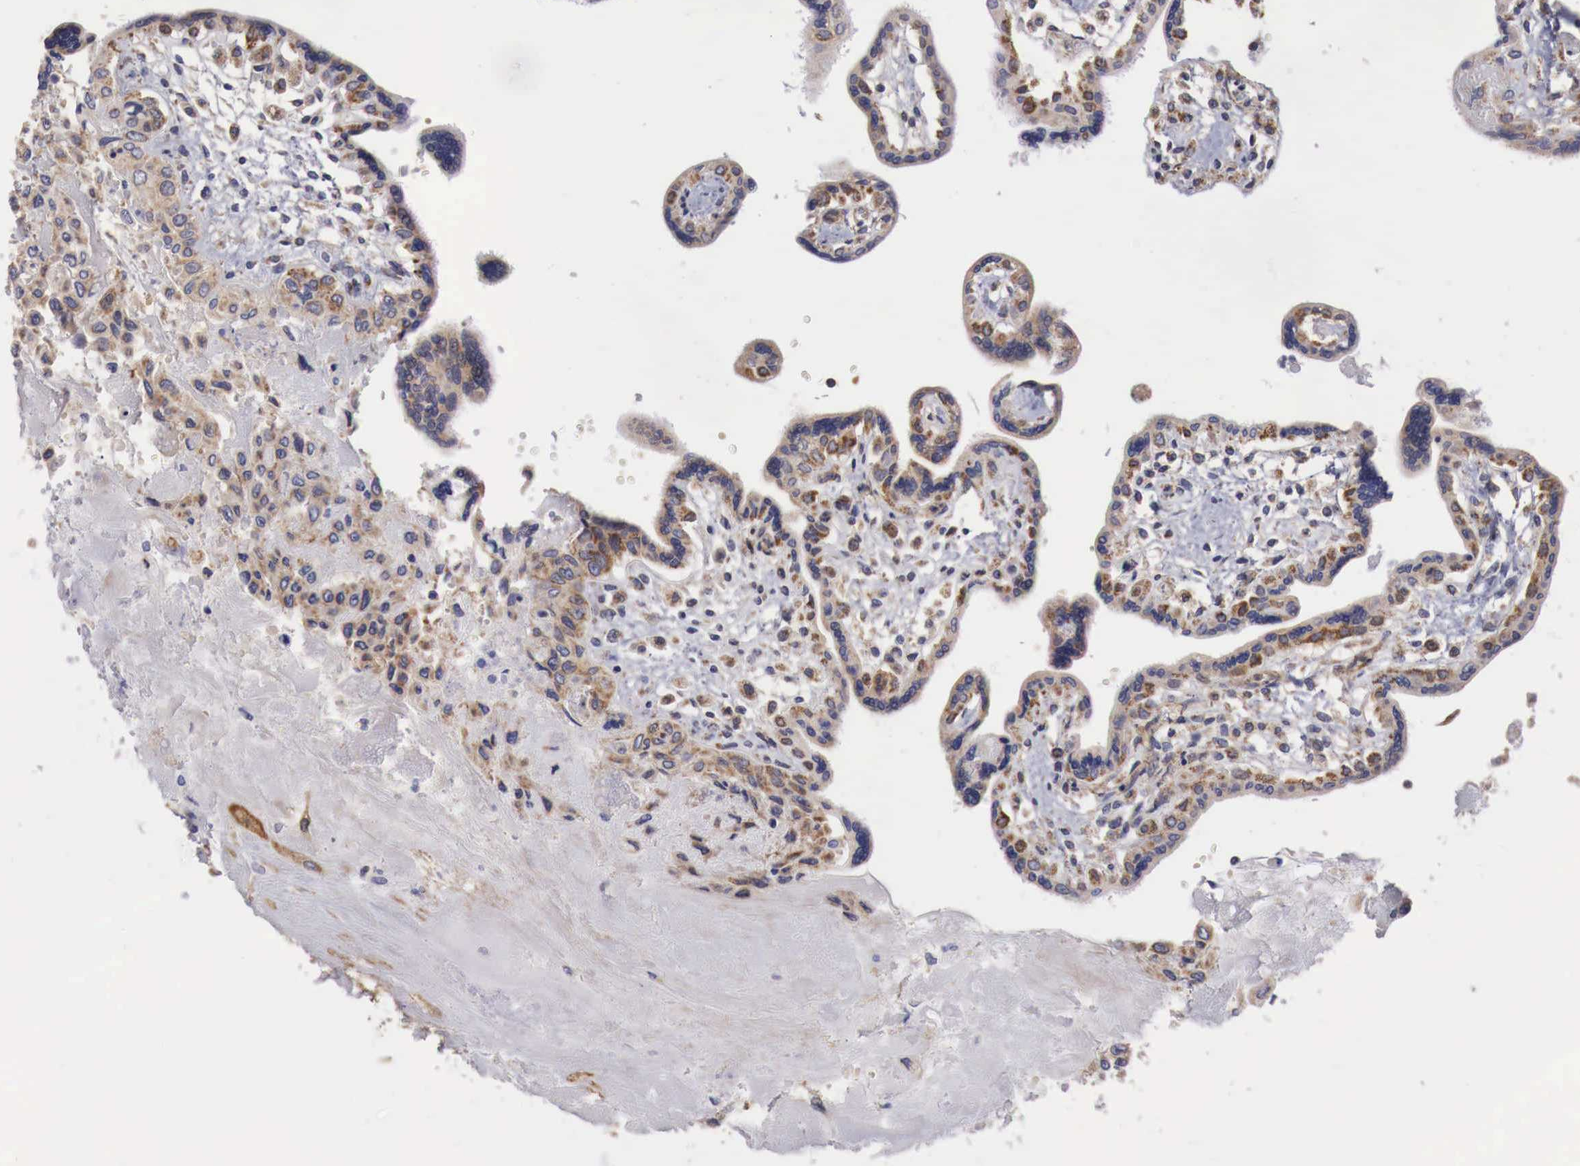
{"staining": {"intensity": "moderate", "quantity": ">75%", "location": "cytoplasmic/membranous"}, "tissue": "placenta", "cell_type": "Decidual cells", "image_type": "normal", "snomed": [{"axis": "morphology", "description": "Normal tissue, NOS"}, {"axis": "topography", "description": "Placenta"}], "caption": "A medium amount of moderate cytoplasmic/membranous positivity is appreciated in about >75% of decidual cells in normal placenta.", "gene": "XPNPEP3", "patient": {"sex": "female", "age": 31}}